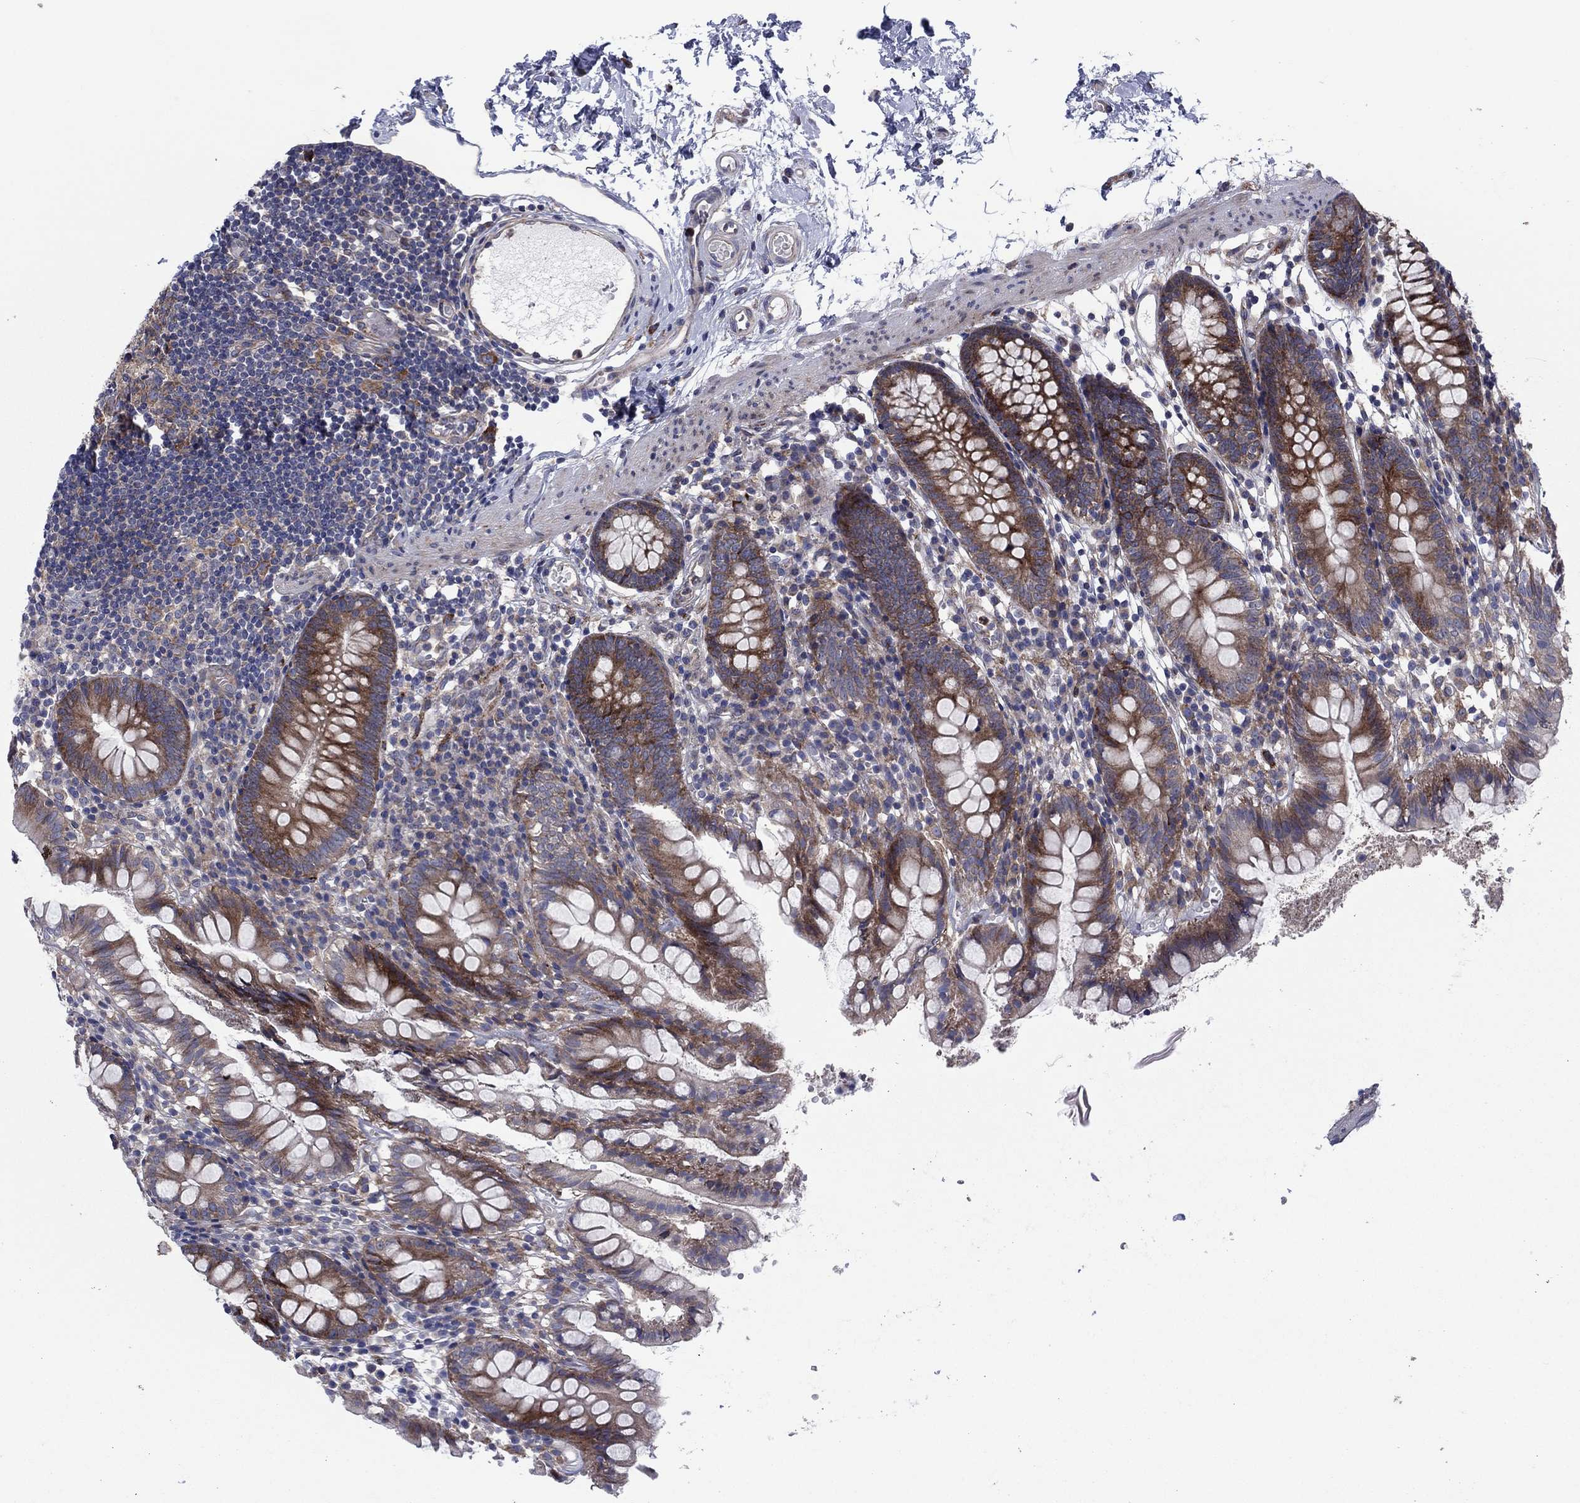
{"staining": {"intensity": "strong", "quantity": "25%-75%", "location": "cytoplasmic/membranous"}, "tissue": "small intestine", "cell_type": "Glandular cells", "image_type": "normal", "snomed": [{"axis": "morphology", "description": "Normal tissue, NOS"}, {"axis": "topography", "description": "Small intestine"}], "caption": "This photomicrograph displays immunohistochemistry (IHC) staining of normal human small intestine, with high strong cytoplasmic/membranous expression in about 25%-75% of glandular cells.", "gene": "GPR155", "patient": {"sex": "female", "age": 90}}